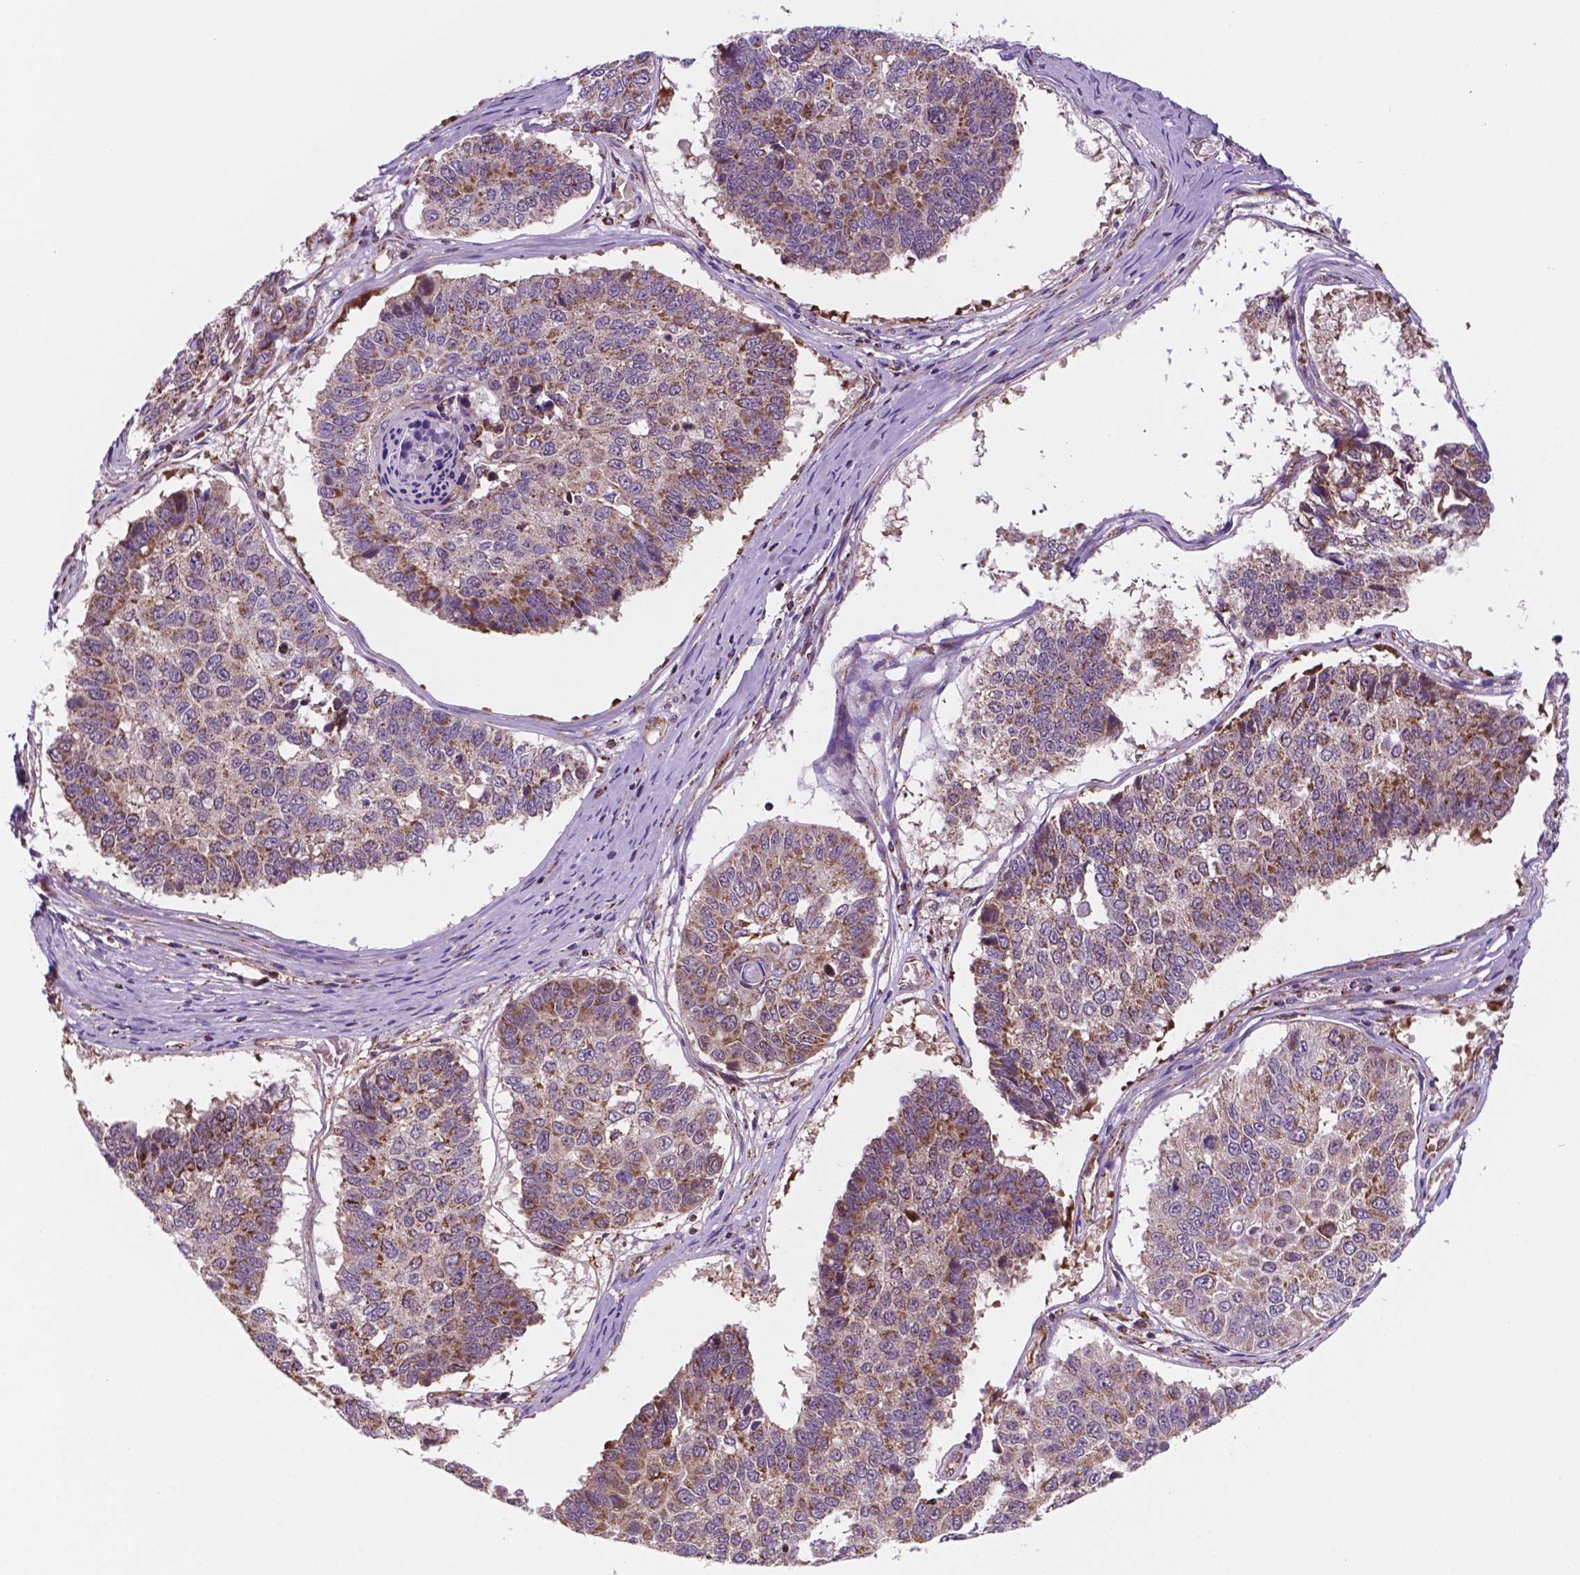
{"staining": {"intensity": "moderate", "quantity": "25%-75%", "location": "cytoplasmic/membranous"}, "tissue": "lung cancer", "cell_type": "Tumor cells", "image_type": "cancer", "snomed": [{"axis": "morphology", "description": "Squamous cell carcinoma, NOS"}, {"axis": "topography", "description": "Lung"}], "caption": "Protein analysis of lung cancer tissue demonstrates moderate cytoplasmic/membranous expression in approximately 25%-75% of tumor cells.", "gene": "GEMIN4", "patient": {"sex": "male", "age": 73}}